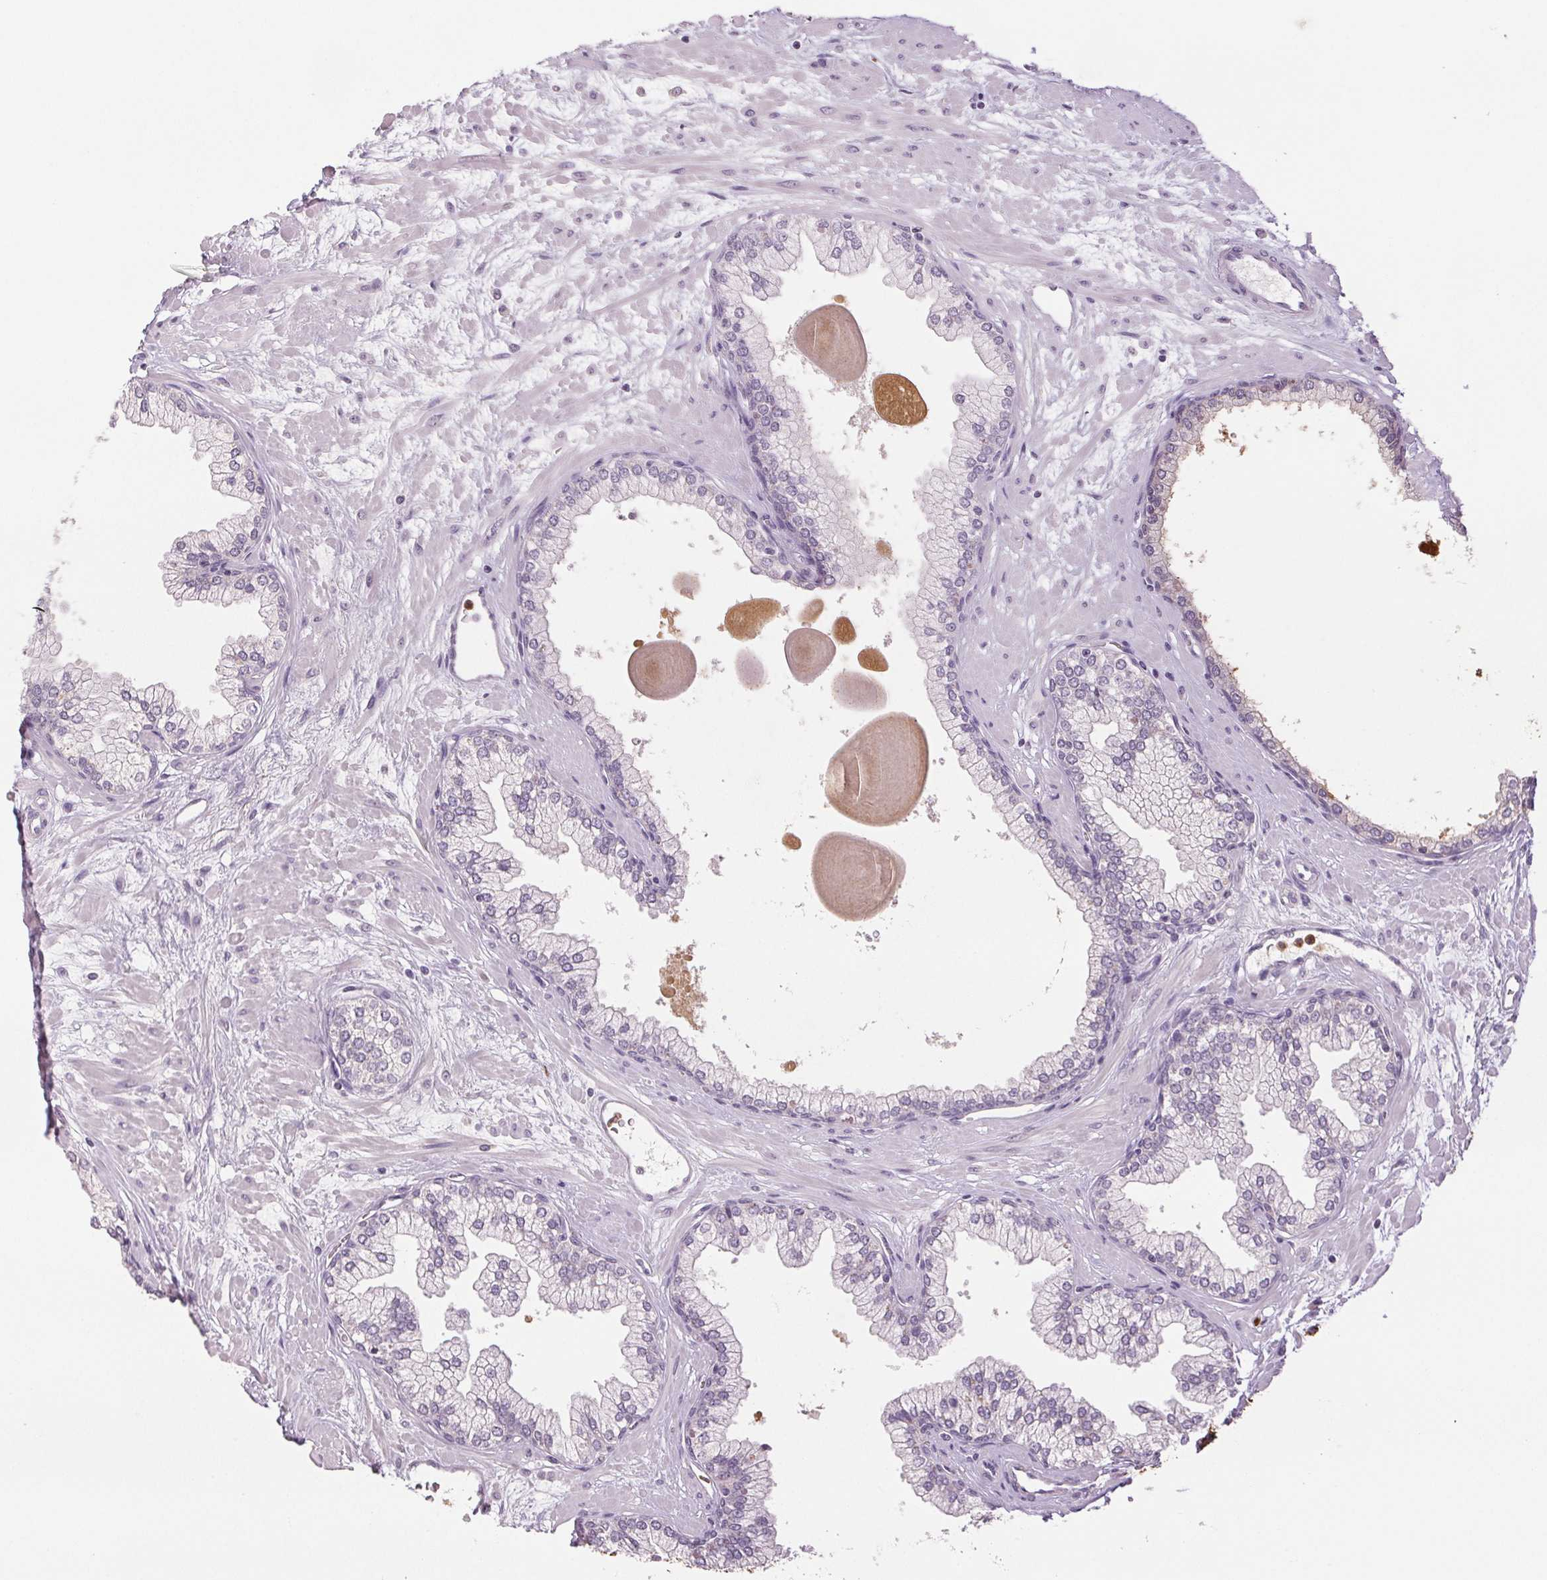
{"staining": {"intensity": "weak", "quantity": "<25%", "location": "cytoplasmic/membranous"}, "tissue": "prostate", "cell_type": "Glandular cells", "image_type": "normal", "snomed": [{"axis": "morphology", "description": "Normal tissue, NOS"}, {"axis": "topography", "description": "Prostate"}, {"axis": "topography", "description": "Peripheral nerve tissue"}], "caption": "Prostate was stained to show a protein in brown. There is no significant staining in glandular cells. (DAB (3,3'-diaminobenzidine) immunohistochemistry (IHC) with hematoxylin counter stain).", "gene": "LTF", "patient": {"sex": "male", "age": 61}}